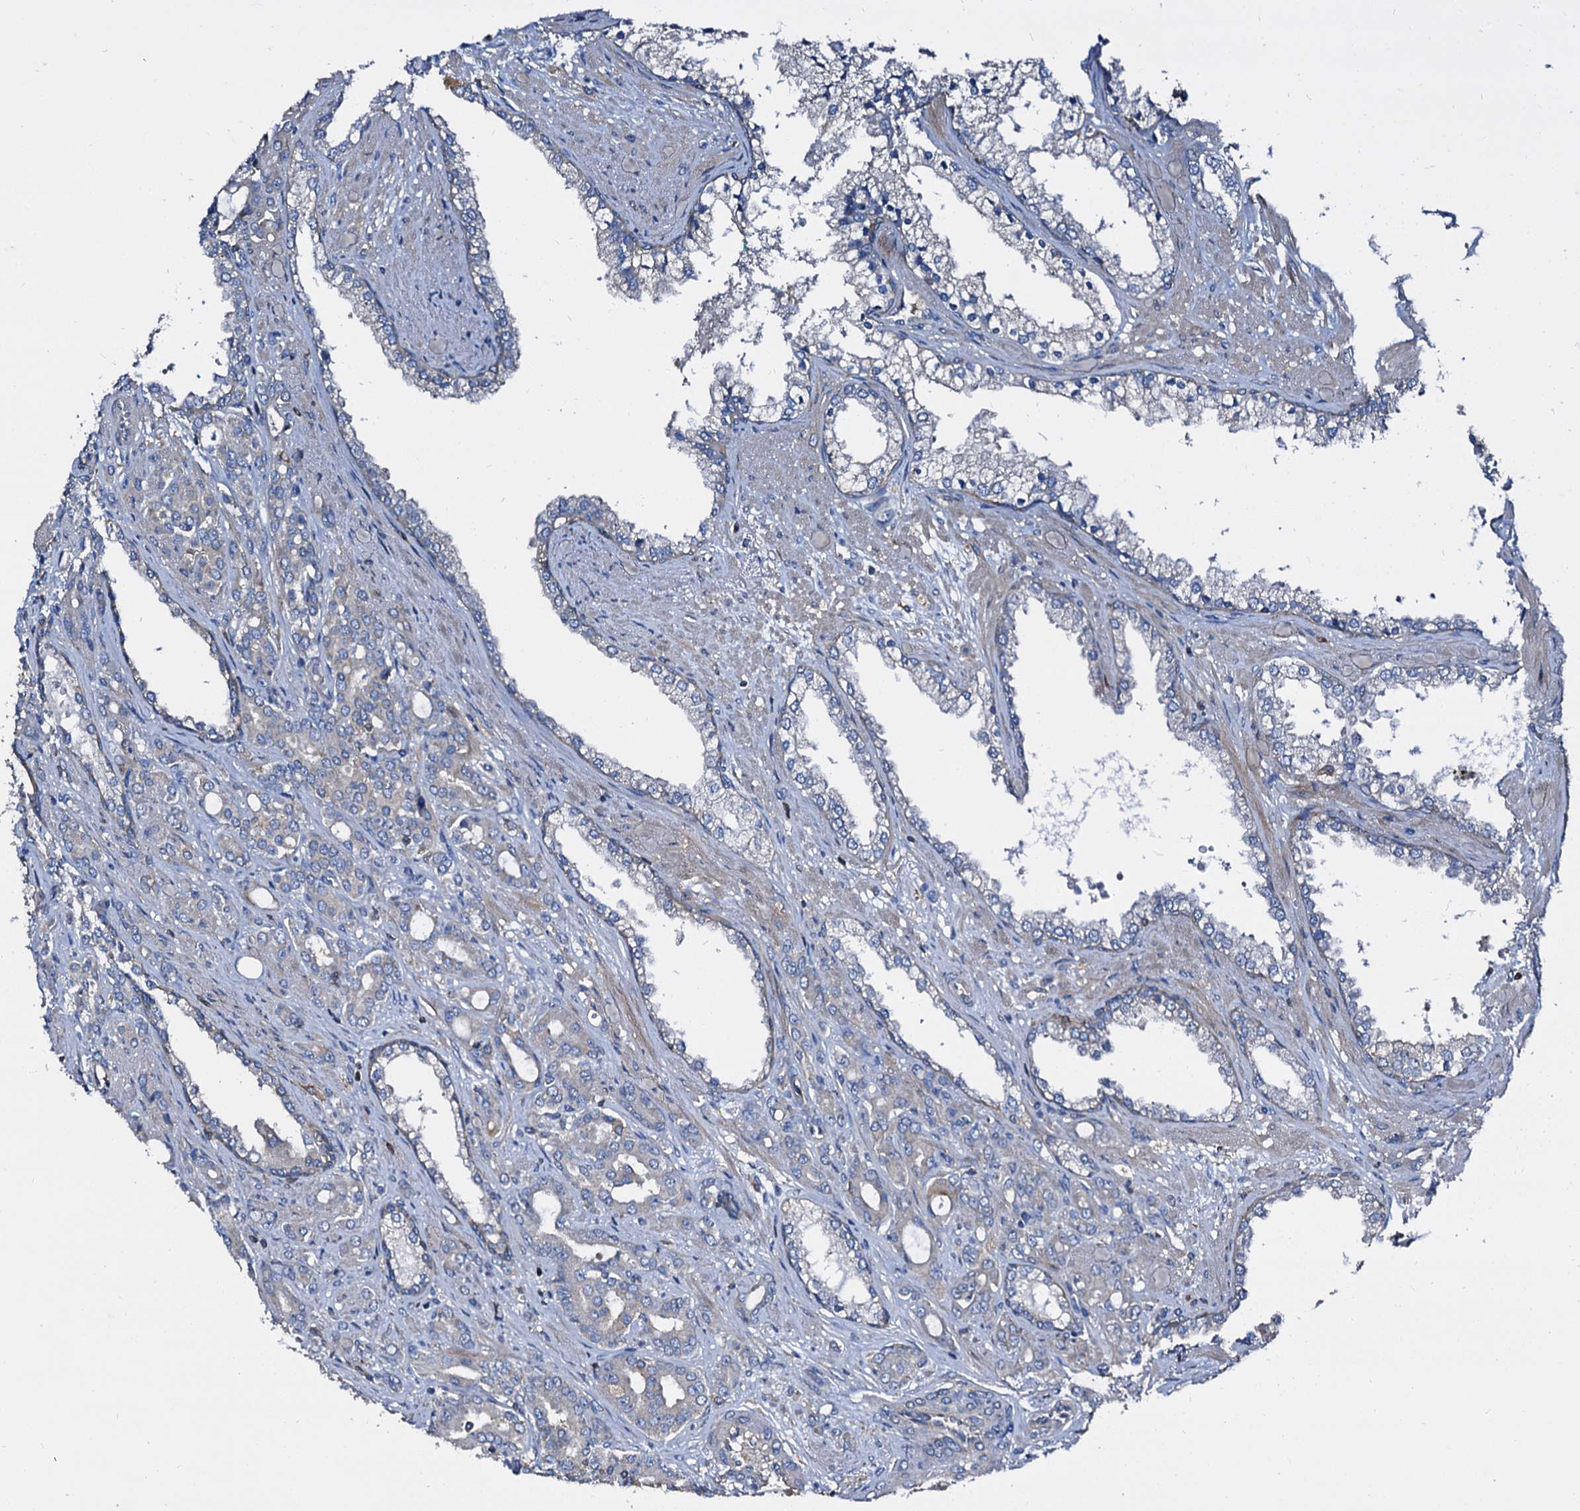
{"staining": {"intensity": "weak", "quantity": "<25%", "location": "cytoplasmic/membranous"}, "tissue": "prostate cancer", "cell_type": "Tumor cells", "image_type": "cancer", "snomed": [{"axis": "morphology", "description": "Adenocarcinoma, High grade"}, {"axis": "topography", "description": "Prostate"}], "caption": "Immunohistochemistry (IHC) image of human high-grade adenocarcinoma (prostate) stained for a protein (brown), which shows no expression in tumor cells.", "gene": "ANKRD13A", "patient": {"sex": "male", "age": 72}}